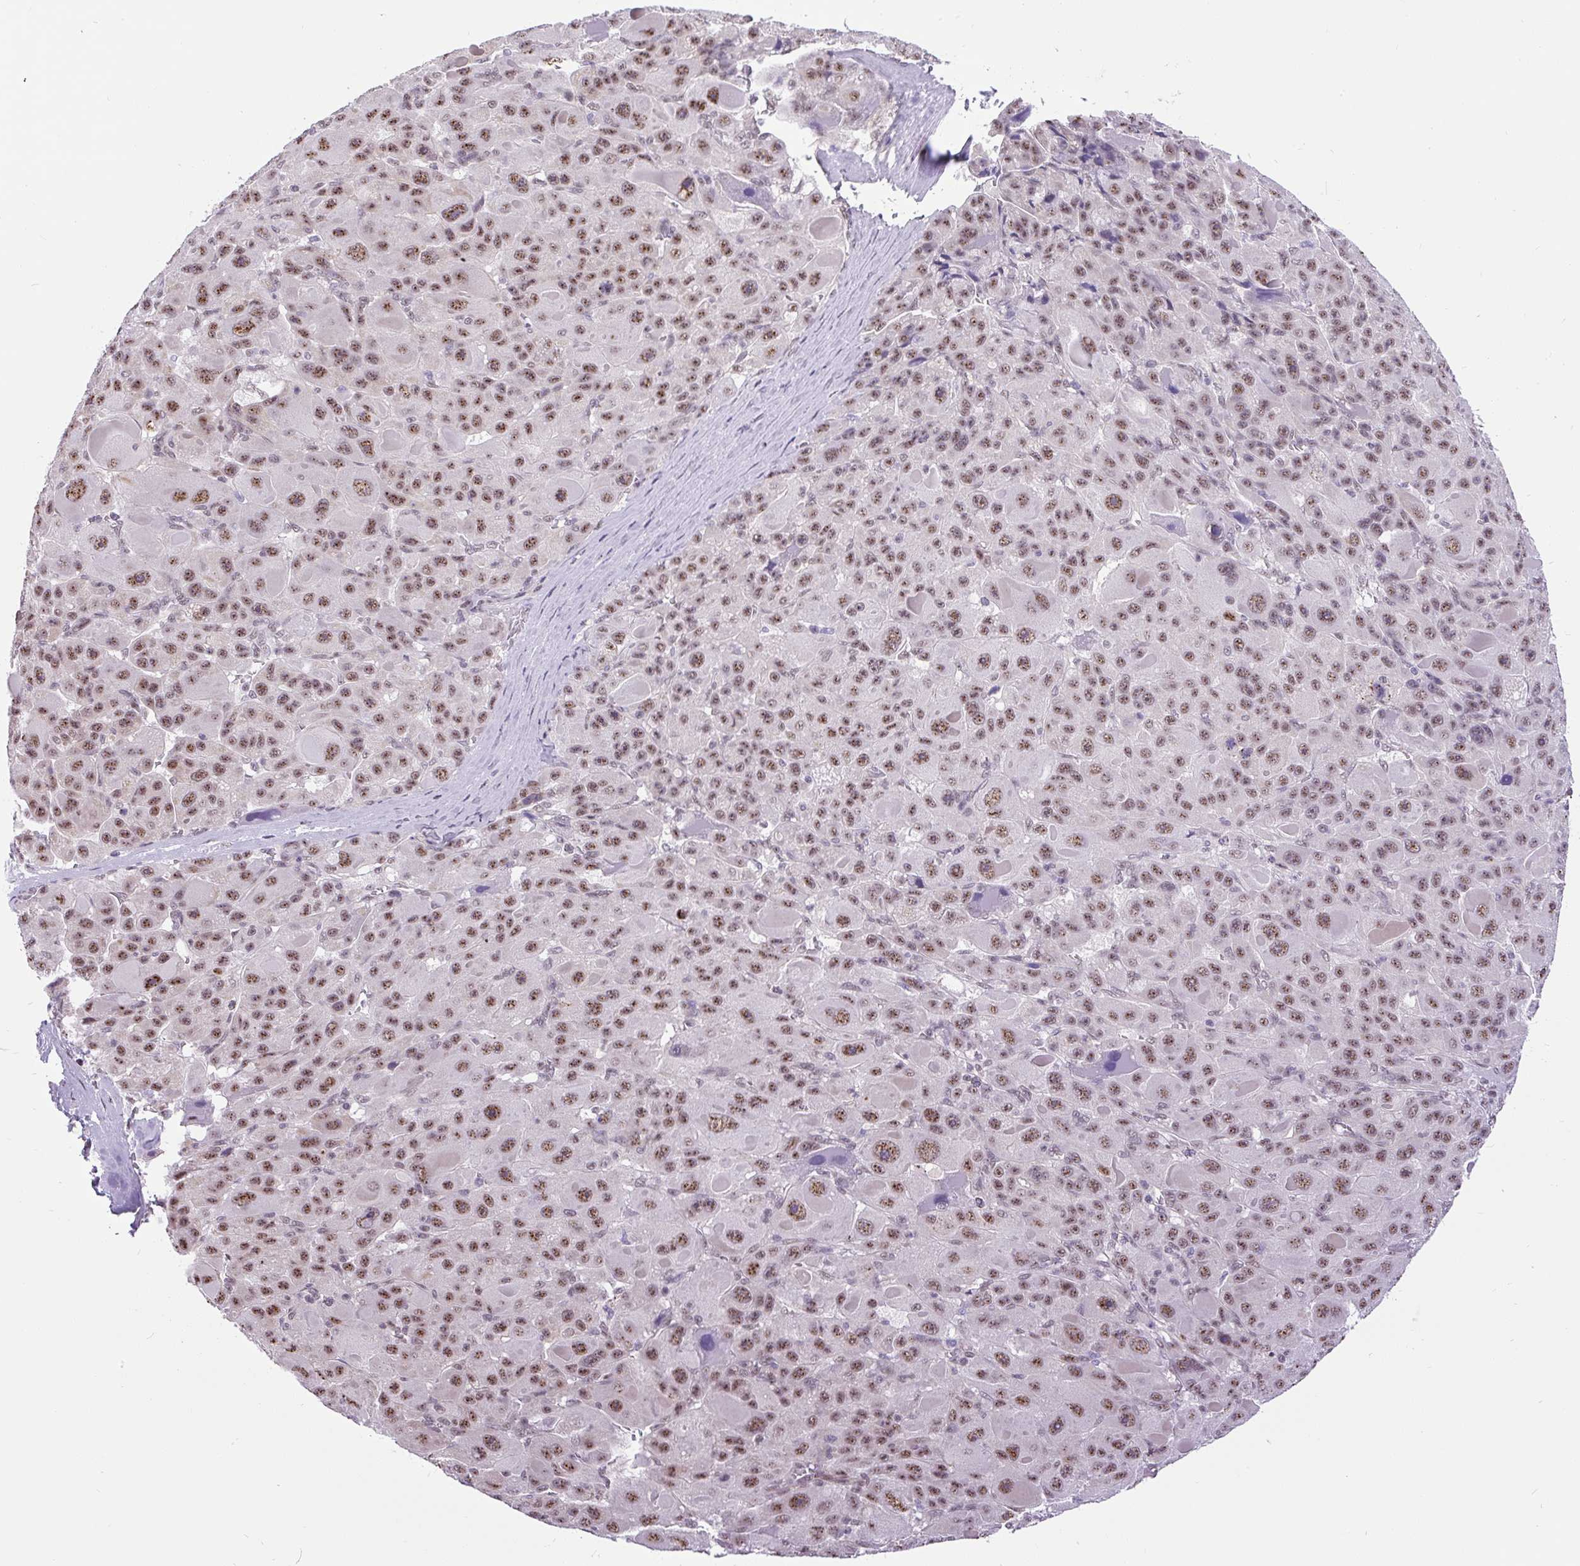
{"staining": {"intensity": "moderate", "quantity": ">75%", "location": "nuclear"}, "tissue": "liver cancer", "cell_type": "Tumor cells", "image_type": "cancer", "snomed": [{"axis": "morphology", "description": "Carcinoma, Hepatocellular, NOS"}, {"axis": "topography", "description": "Liver"}], "caption": "Protein staining of liver cancer tissue shows moderate nuclear positivity in about >75% of tumor cells. Using DAB (brown) and hematoxylin (blue) stains, captured at high magnification using brightfield microscopy.", "gene": "SMC5", "patient": {"sex": "male", "age": 76}}